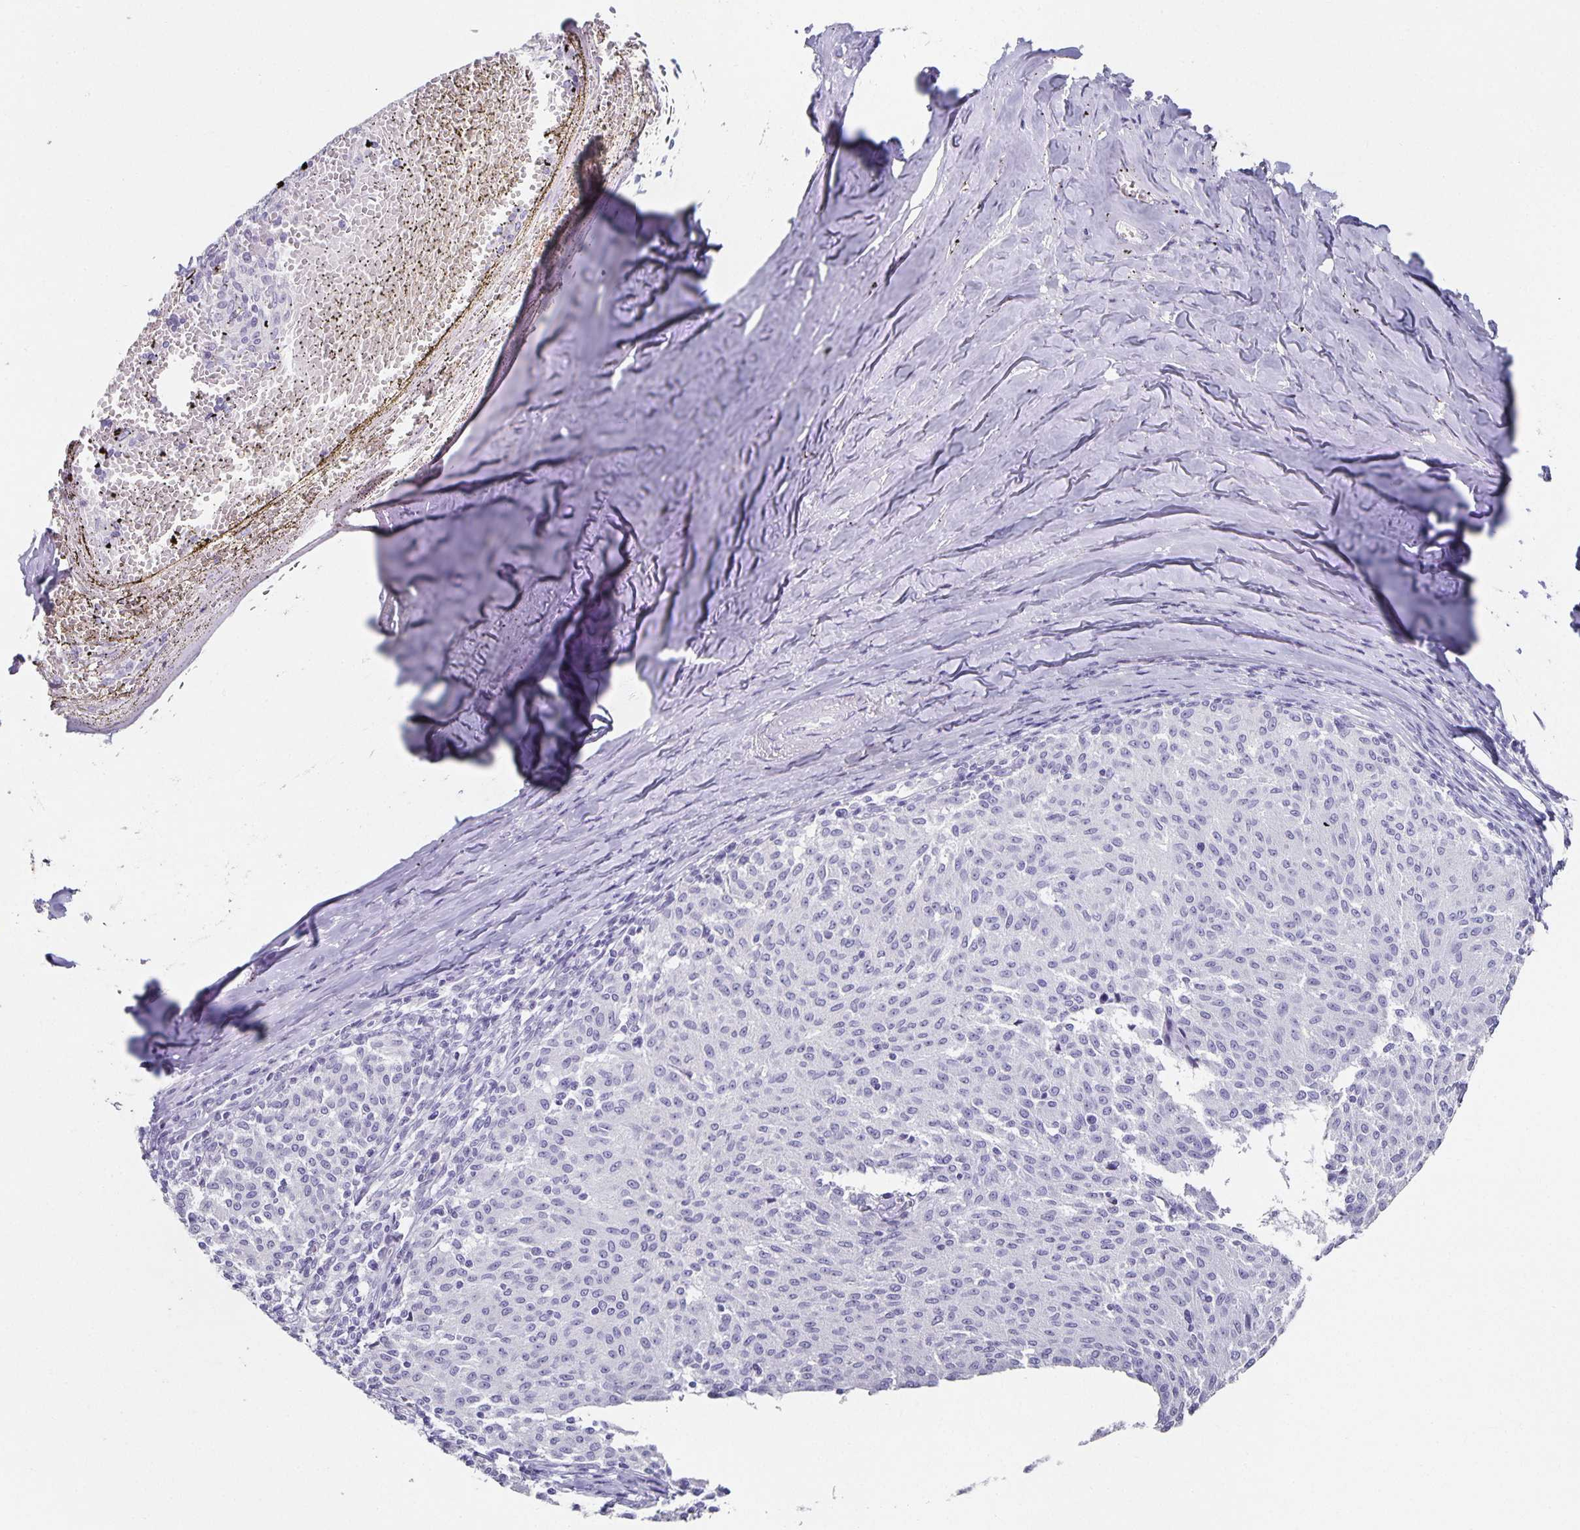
{"staining": {"intensity": "negative", "quantity": "none", "location": "none"}, "tissue": "melanoma", "cell_type": "Tumor cells", "image_type": "cancer", "snomed": [{"axis": "morphology", "description": "Malignant melanoma, NOS"}, {"axis": "topography", "description": "Skin"}], "caption": "There is no significant staining in tumor cells of melanoma. (Stains: DAB IHC with hematoxylin counter stain, Microscopy: brightfield microscopy at high magnification).", "gene": "CHGA", "patient": {"sex": "female", "age": 72}}